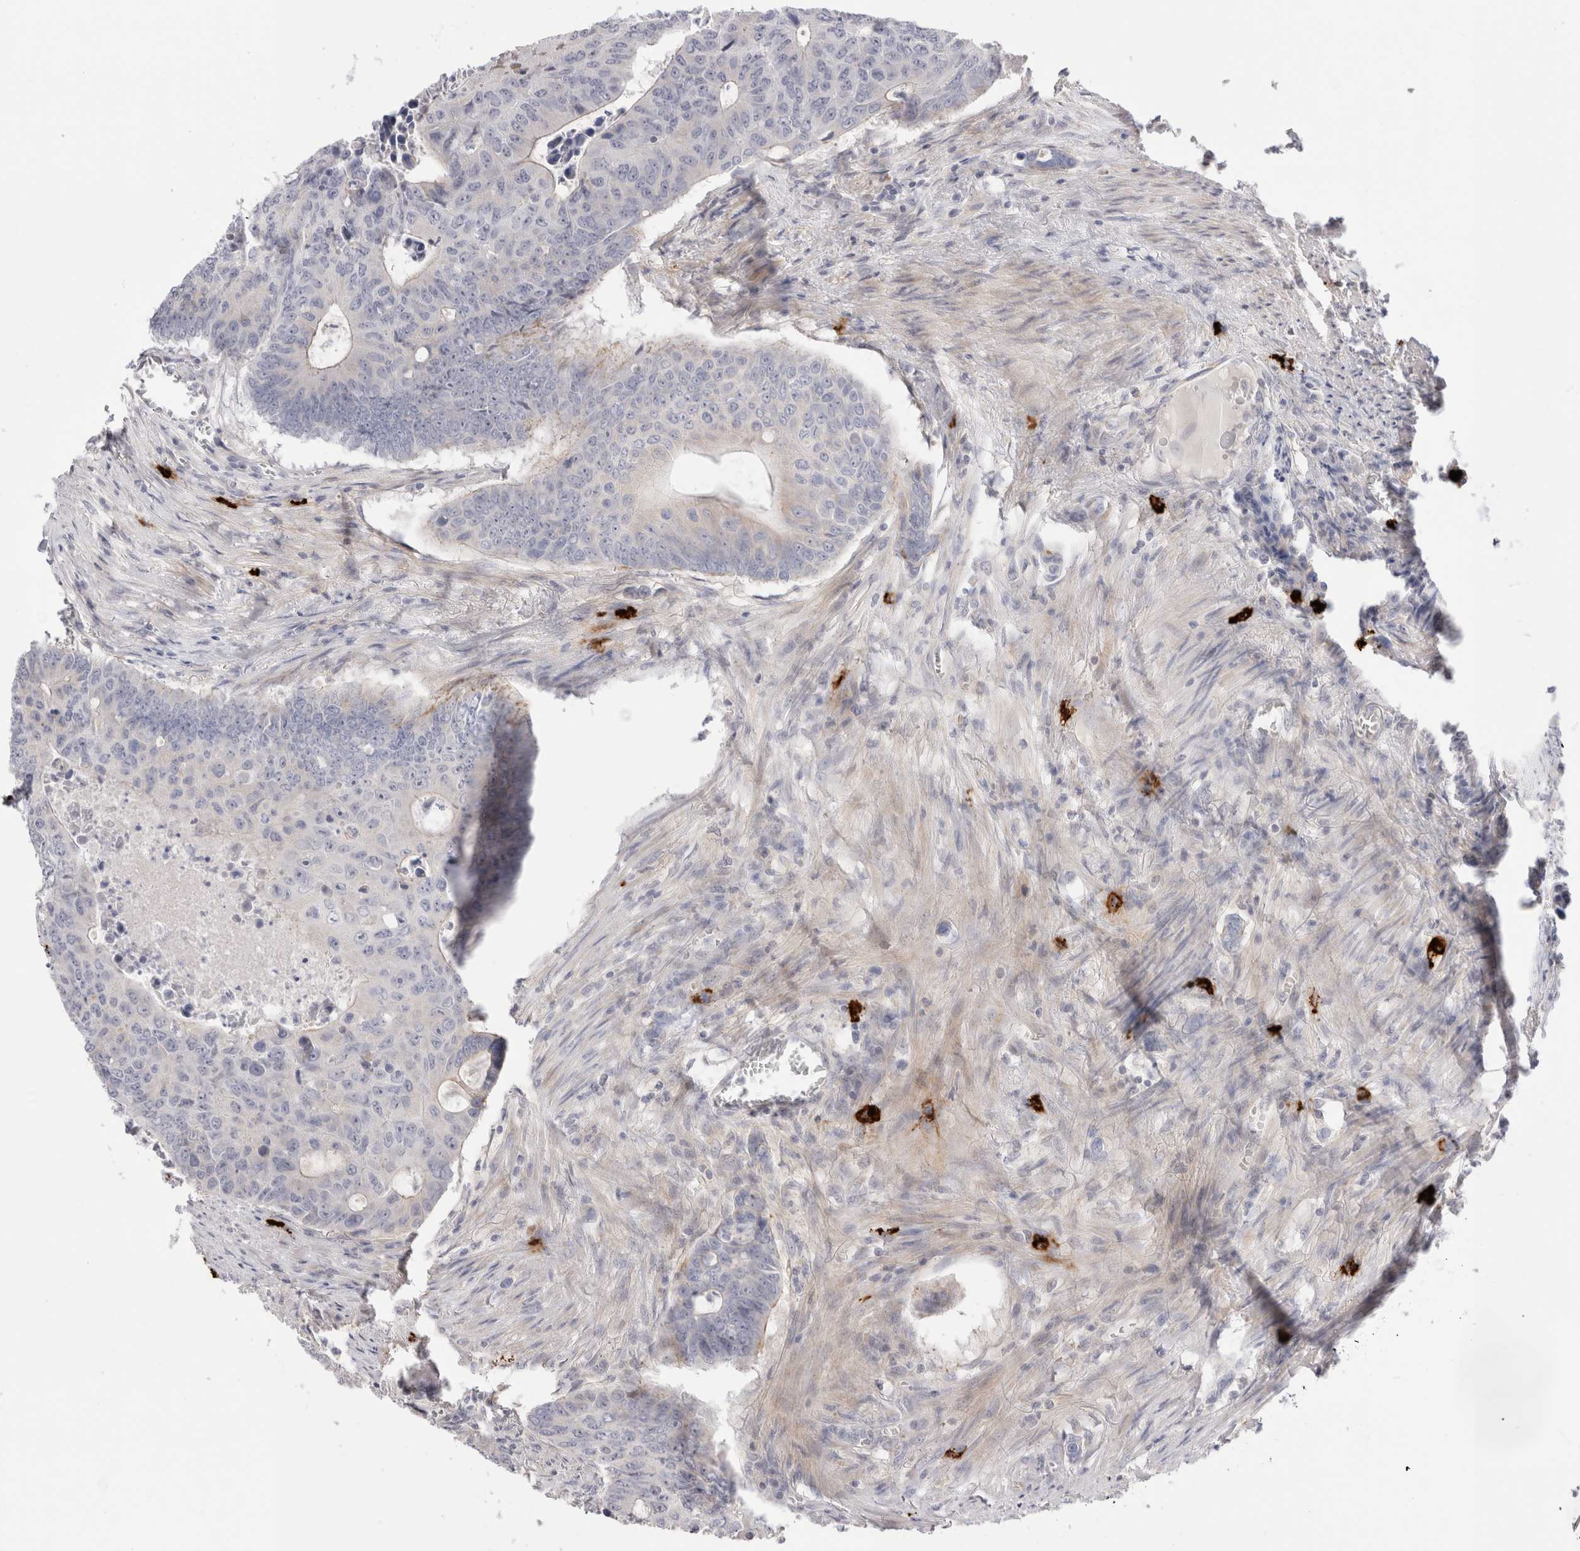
{"staining": {"intensity": "negative", "quantity": "none", "location": "none"}, "tissue": "colorectal cancer", "cell_type": "Tumor cells", "image_type": "cancer", "snomed": [{"axis": "morphology", "description": "Adenocarcinoma, NOS"}, {"axis": "topography", "description": "Colon"}], "caption": "Adenocarcinoma (colorectal) was stained to show a protein in brown. There is no significant staining in tumor cells.", "gene": "SPINK2", "patient": {"sex": "male", "age": 87}}